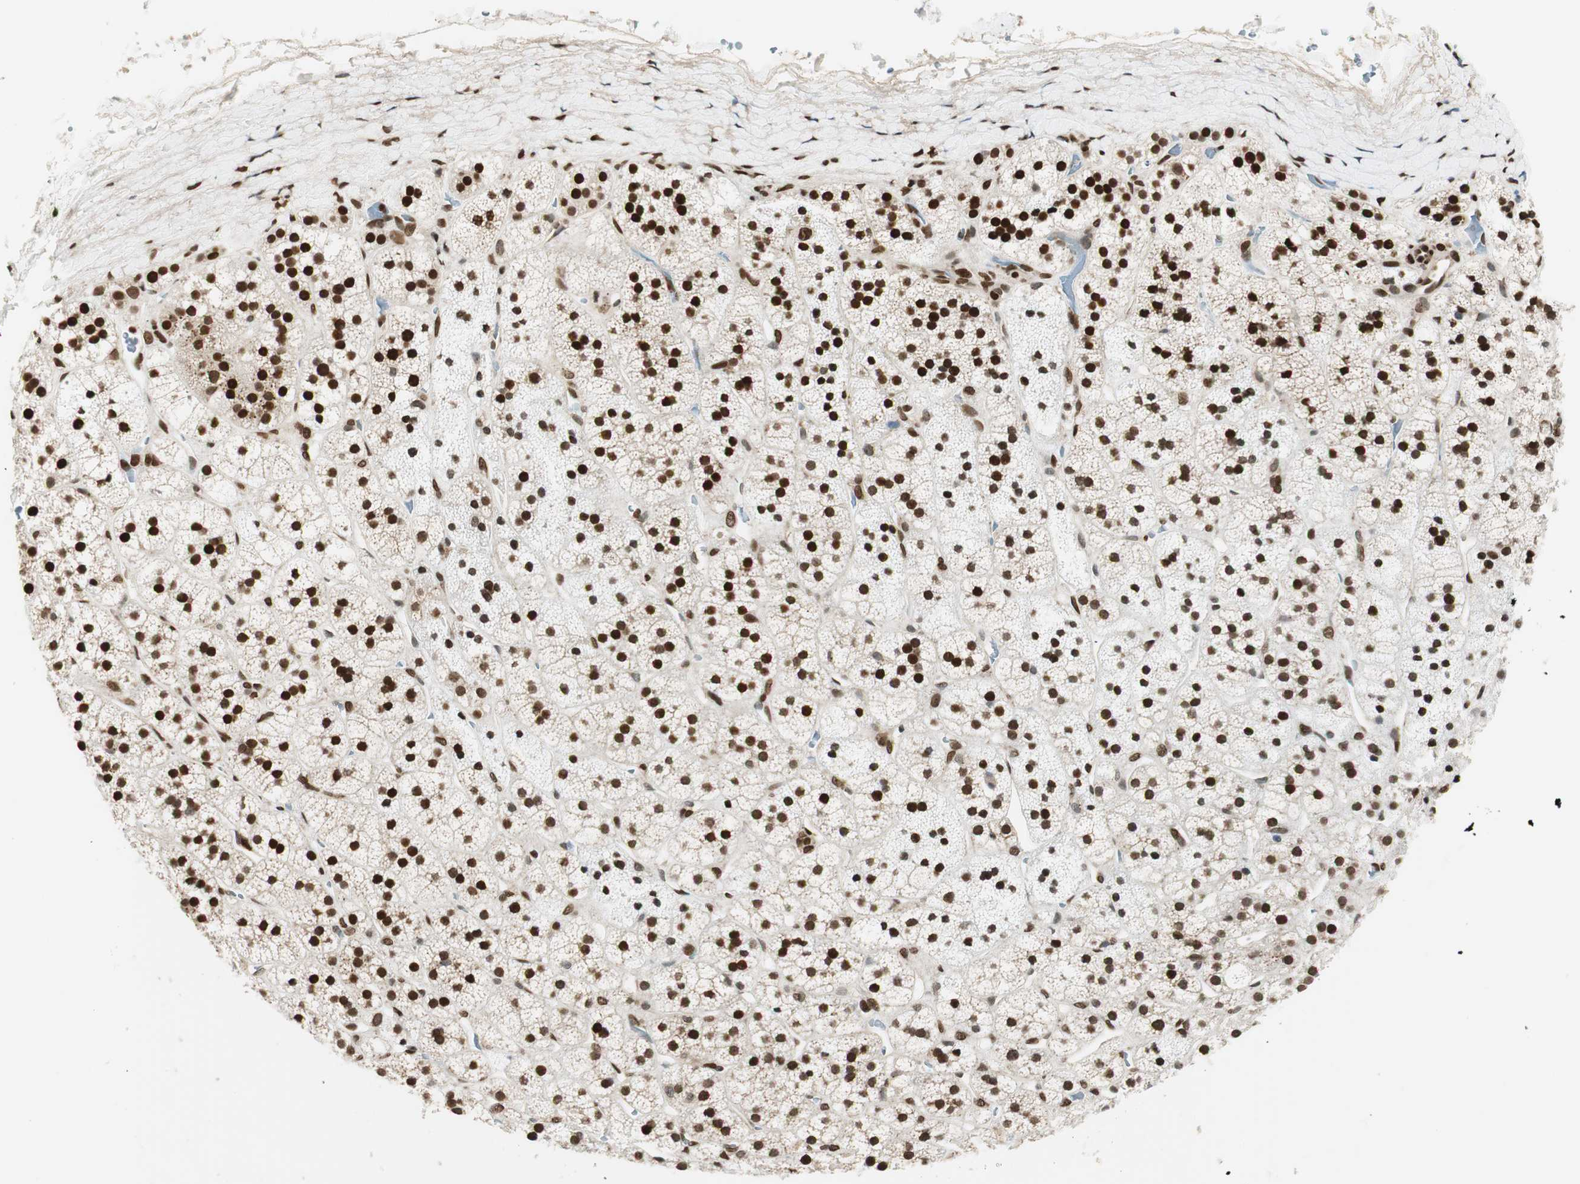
{"staining": {"intensity": "strong", "quantity": ">75%", "location": "cytoplasmic/membranous,nuclear"}, "tissue": "adrenal gland", "cell_type": "Glandular cells", "image_type": "normal", "snomed": [{"axis": "morphology", "description": "Normal tissue, NOS"}, {"axis": "topography", "description": "Adrenal gland"}], "caption": "A high amount of strong cytoplasmic/membranous,nuclear positivity is seen in approximately >75% of glandular cells in normal adrenal gland.", "gene": "RING1", "patient": {"sex": "male", "age": 56}}